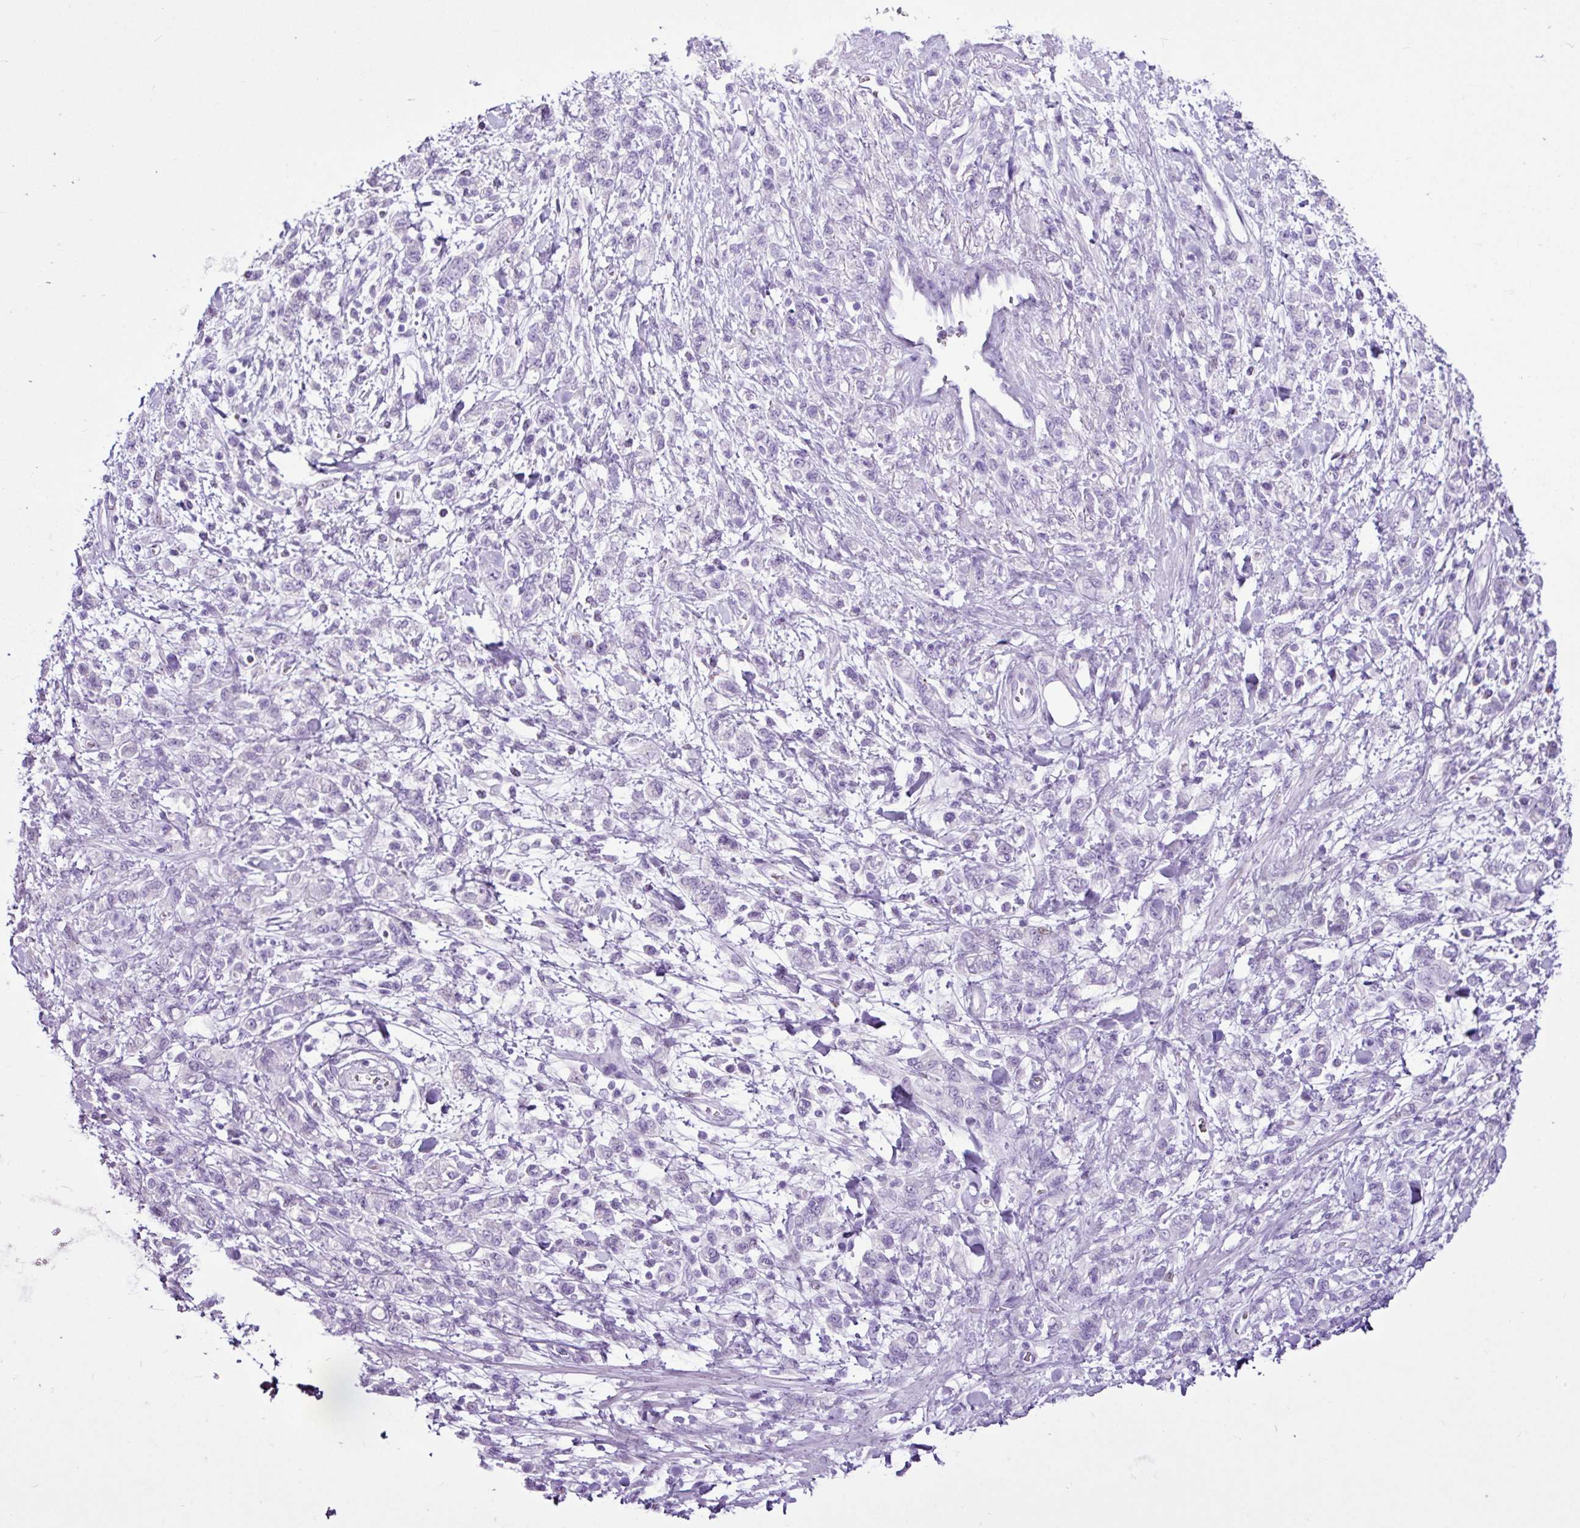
{"staining": {"intensity": "negative", "quantity": "none", "location": "none"}, "tissue": "stomach cancer", "cell_type": "Tumor cells", "image_type": "cancer", "snomed": [{"axis": "morphology", "description": "Adenocarcinoma, NOS"}, {"axis": "topography", "description": "Stomach"}], "caption": "An image of human stomach cancer is negative for staining in tumor cells.", "gene": "PGR", "patient": {"sex": "male", "age": 77}}